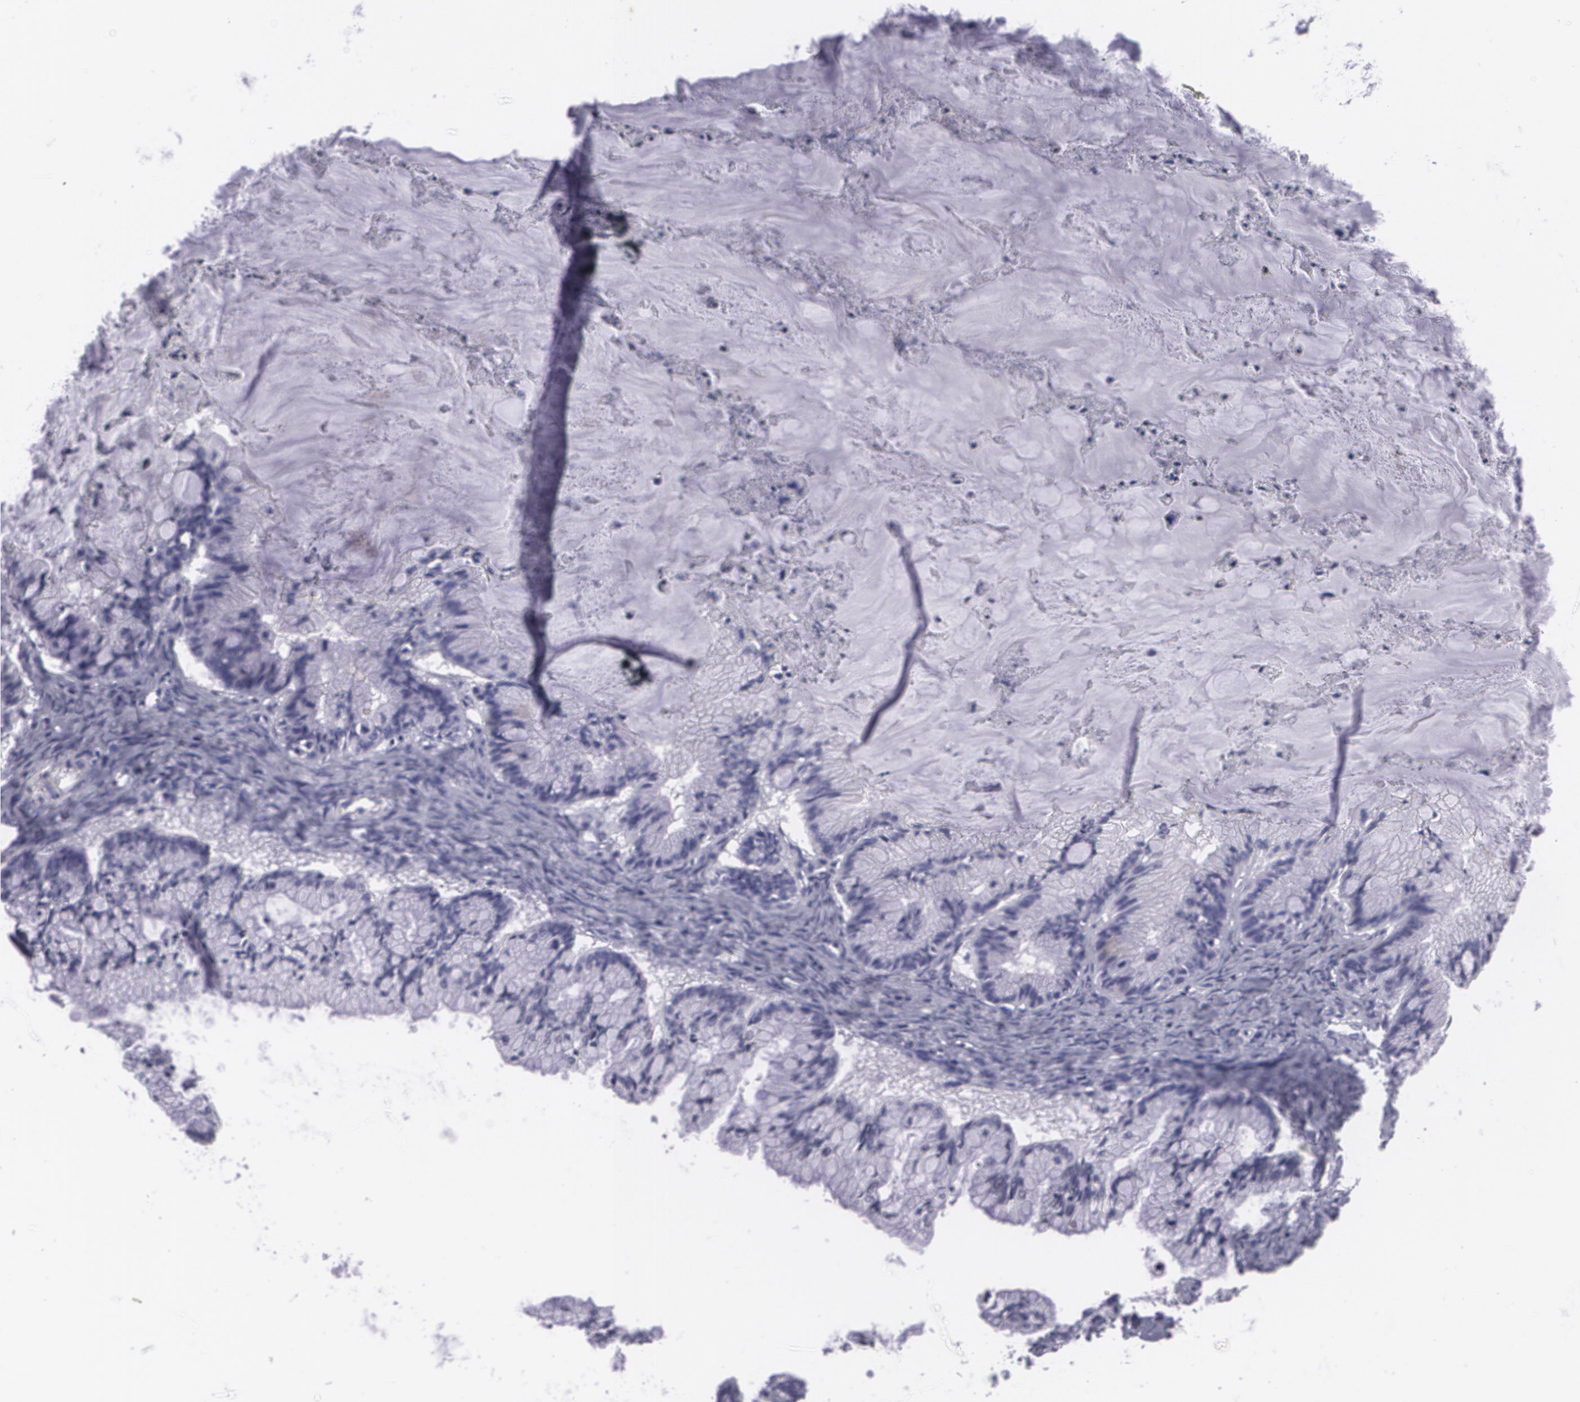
{"staining": {"intensity": "negative", "quantity": "none", "location": "none"}, "tissue": "ovarian cancer", "cell_type": "Tumor cells", "image_type": "cancer", "snomed": [{"axis": "morphology", "description": "Cystadenocarcinoma, mucinous, NOS"}, {"axis": "topography", "description": "Ovary"}], "caption": "Mucinous cystadenocarcinoma (ovarian) stained for a protein using IHC exhibits no staining tumor cells.", "gene": "MAP2", "patient": {"sex": "female", "age": 57}}